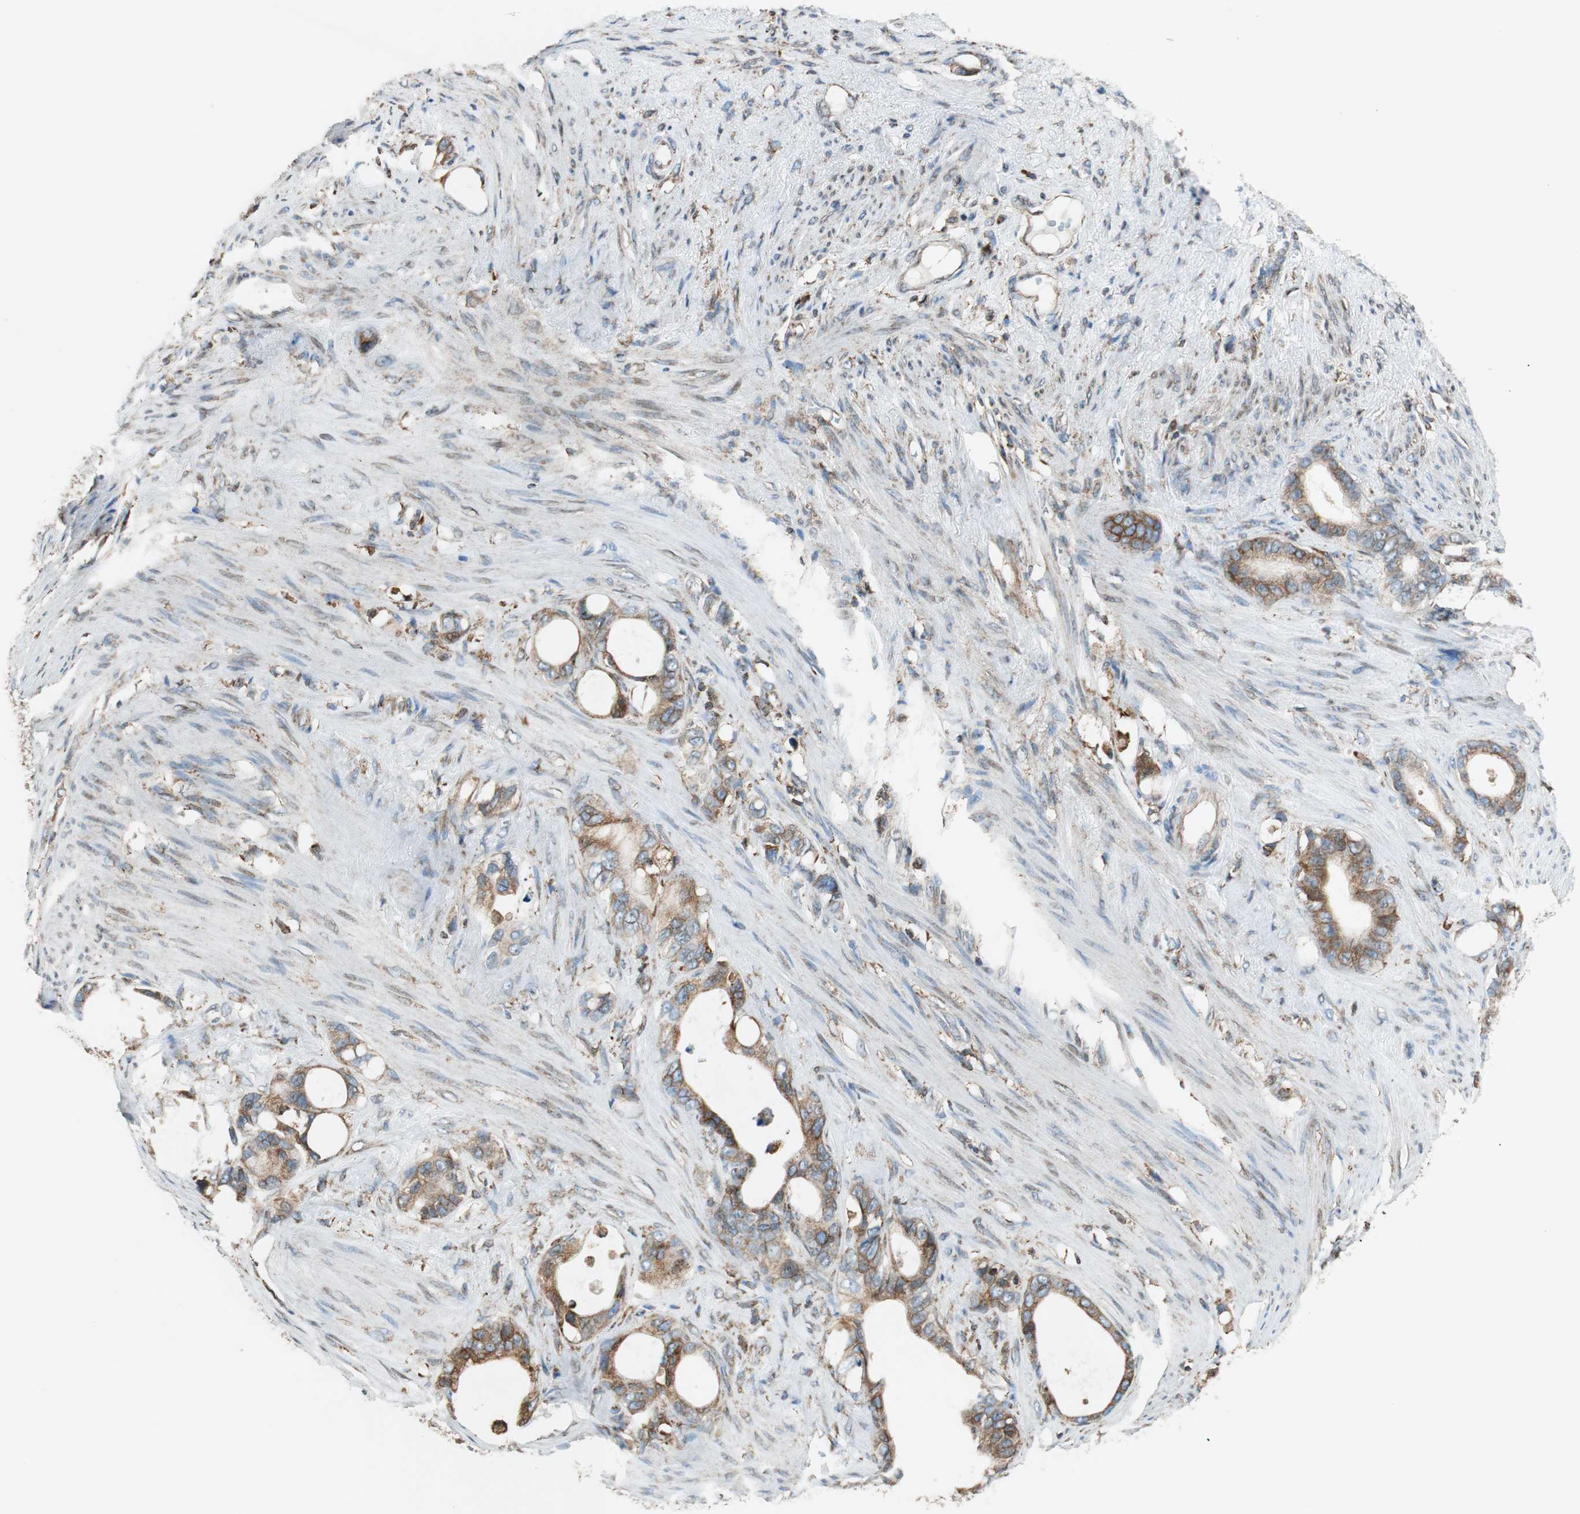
{"staining": {"intensity": "moderate", "quantity": ">75%", "location": "cytoplasmic/membranous"}, "tissue": "stomach cancer", "cell_type": "Tumor cells", "image_type": "cancer", "snomed": [{"axis": "morphology", "description": "Adenocarcinoma, NOS"}, {"axis": "topography", "description": "Stomach"}], "caption": "This is a photomicrograph of IHC staining of stomach adenocarcinoma, which shows moderate positivity in the cytoplasmic/membranous of tumor cells.", "gene": "PRKCSH", "patient": {"sex": "female", "age": 75}}